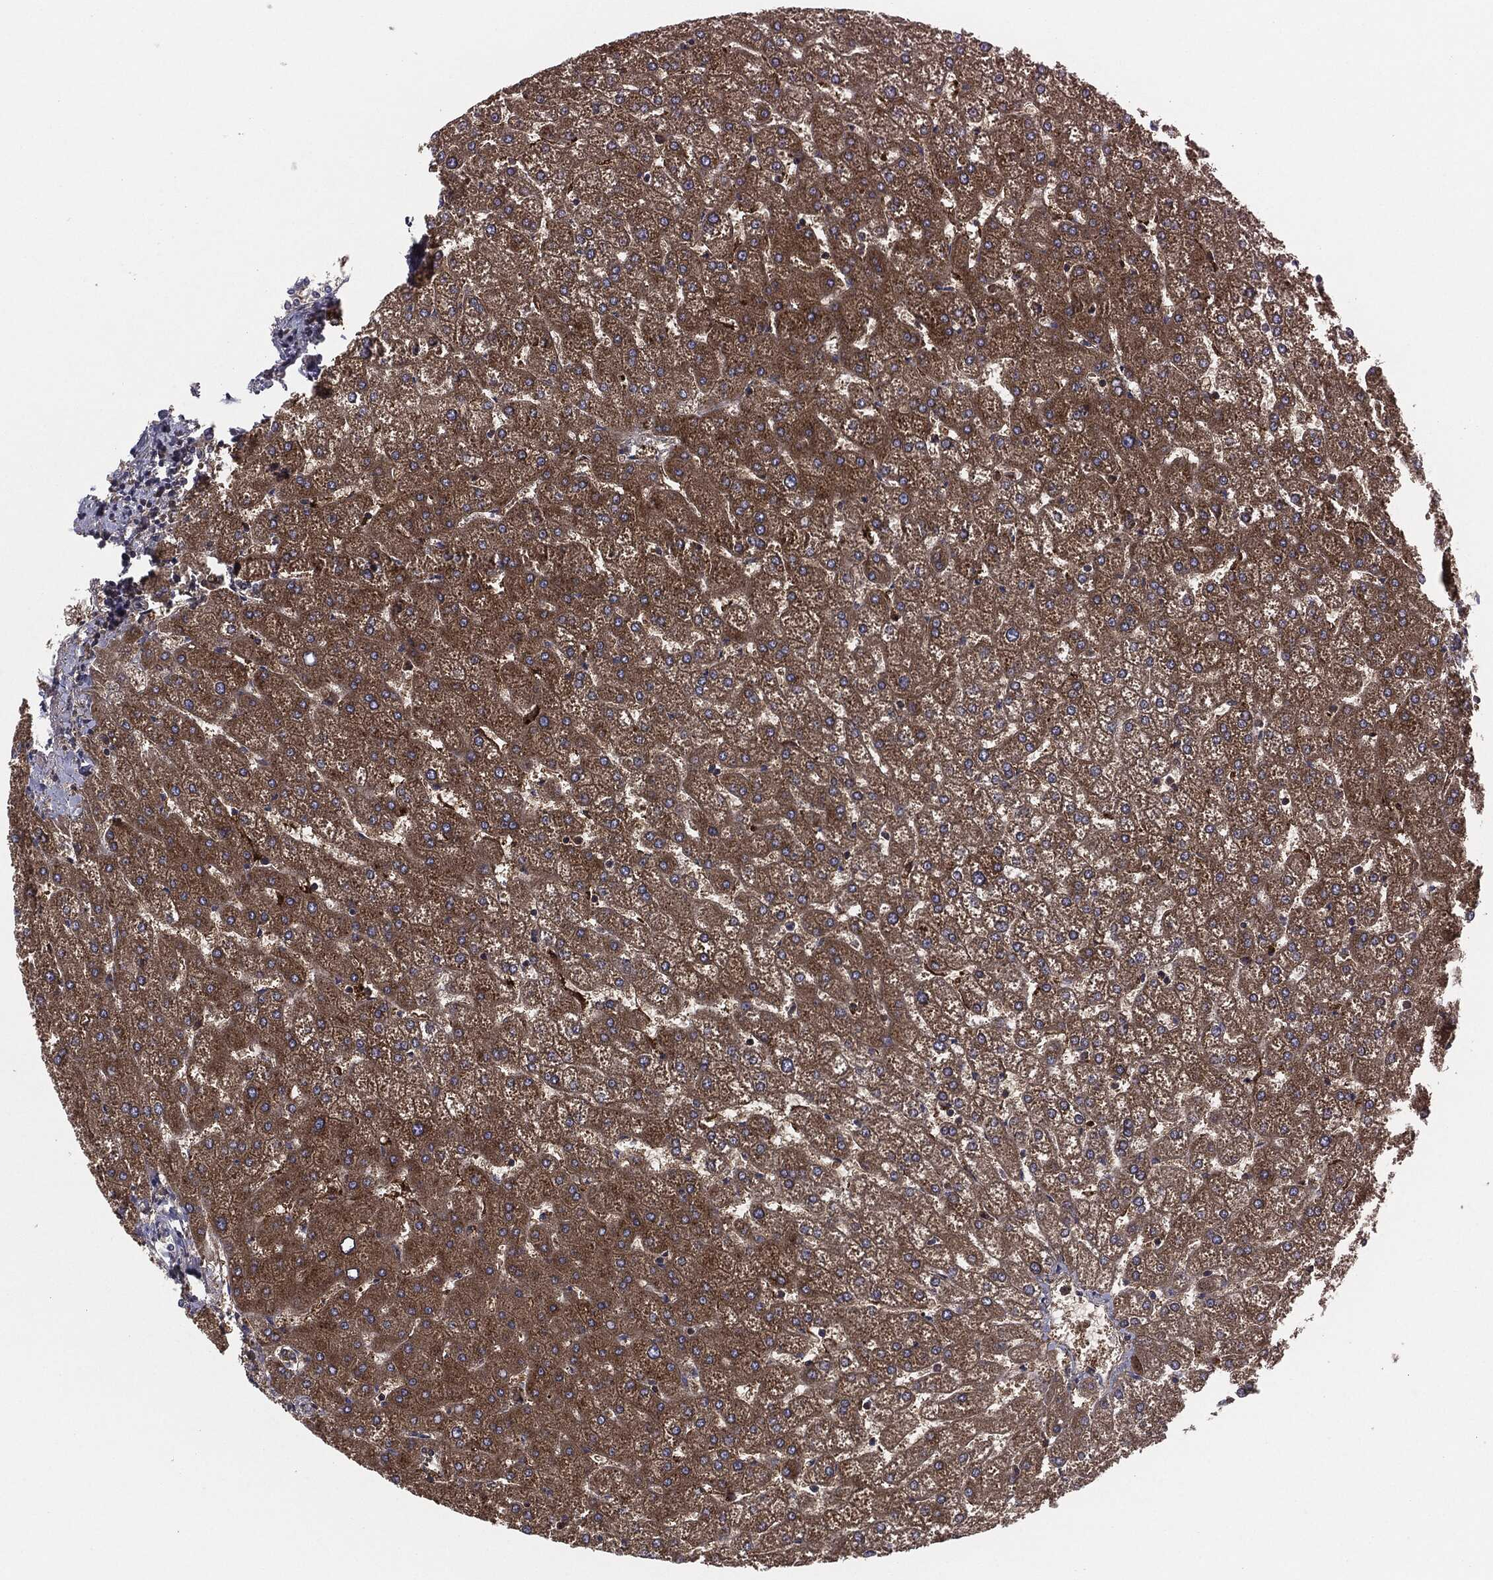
{"staining": {"intensity": "negative", "quantity": "none", "location": "none"}, "tissue": "liver", "cell_type": "Cholangiocytes", "image_type": "normal", "snomed": [{"axis": "morphology", "description": "Normal tissue, NOS"}, {"axis": "topography", "description": "Liver"}], "caption": "High magnification brightfield microscopy of benign liver stained with DAB (brown) and counterstained with hematoxylin (blue): cholangiocytes show no significant staining.", "gene": "TMEM11", "patient": {"sex": "female", "age": 32}}